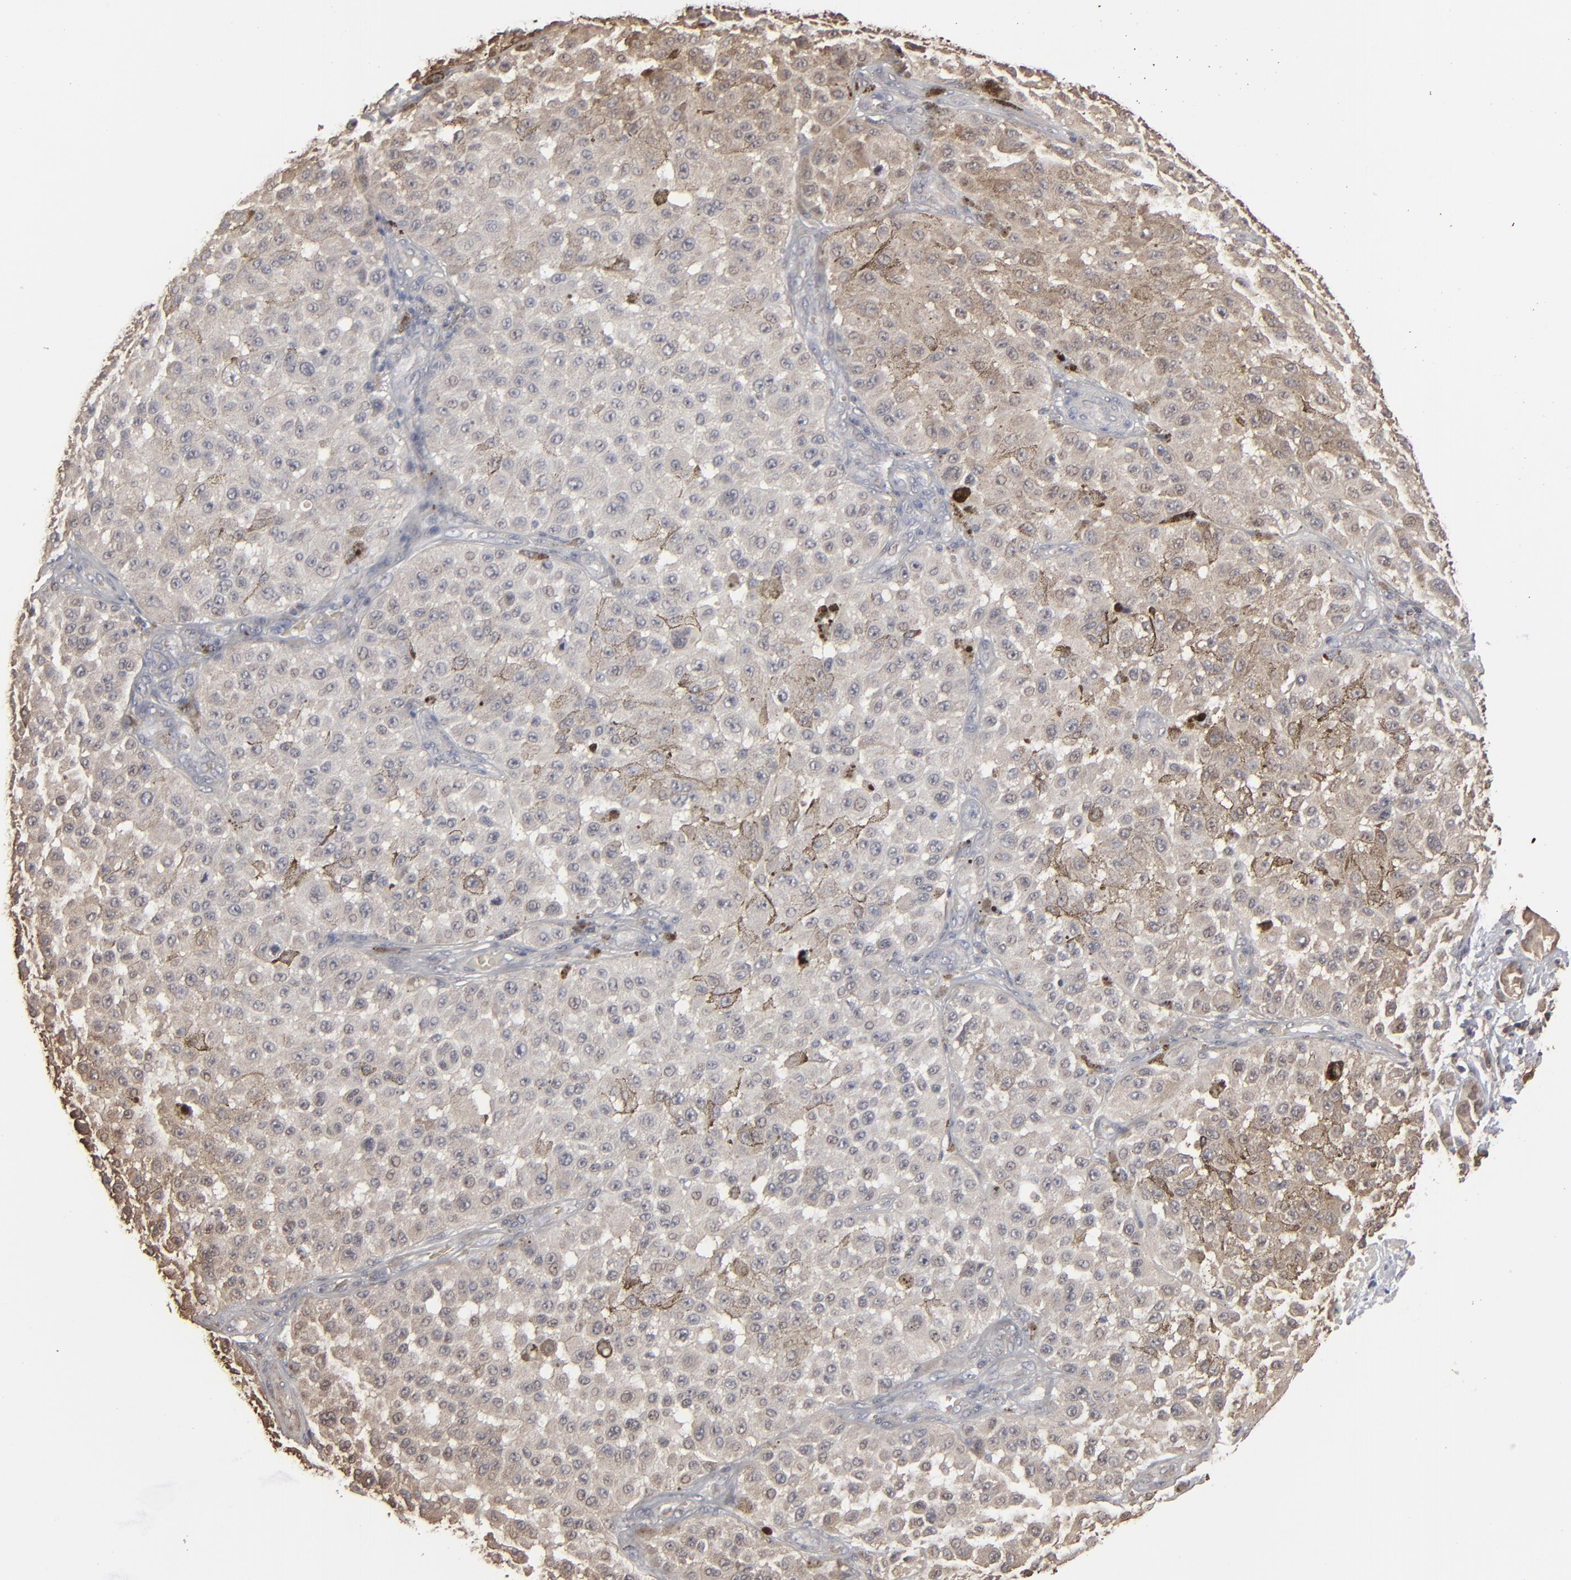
{"staining": {"intensity": "moderate", "quantity": ">75%", "location": "cytoplasmic/membranous"}, "tissue": "melanoma", "cell_type": "Tumor cells", "image_type": "cancer", "snomed": [{"axis": "morphology", "description": "Malignant melanoma, NOS"}, {"axis": "topography", "description": "Skin"}], "caption": "DAB immunohistochemical staining of human melanoma displays moderate cytoplasmic/membranous protein positivity in approximately >75% of tumor cells.", "gene": "NME1-NME2", "patient": {"sex": "female", "age": 64}}